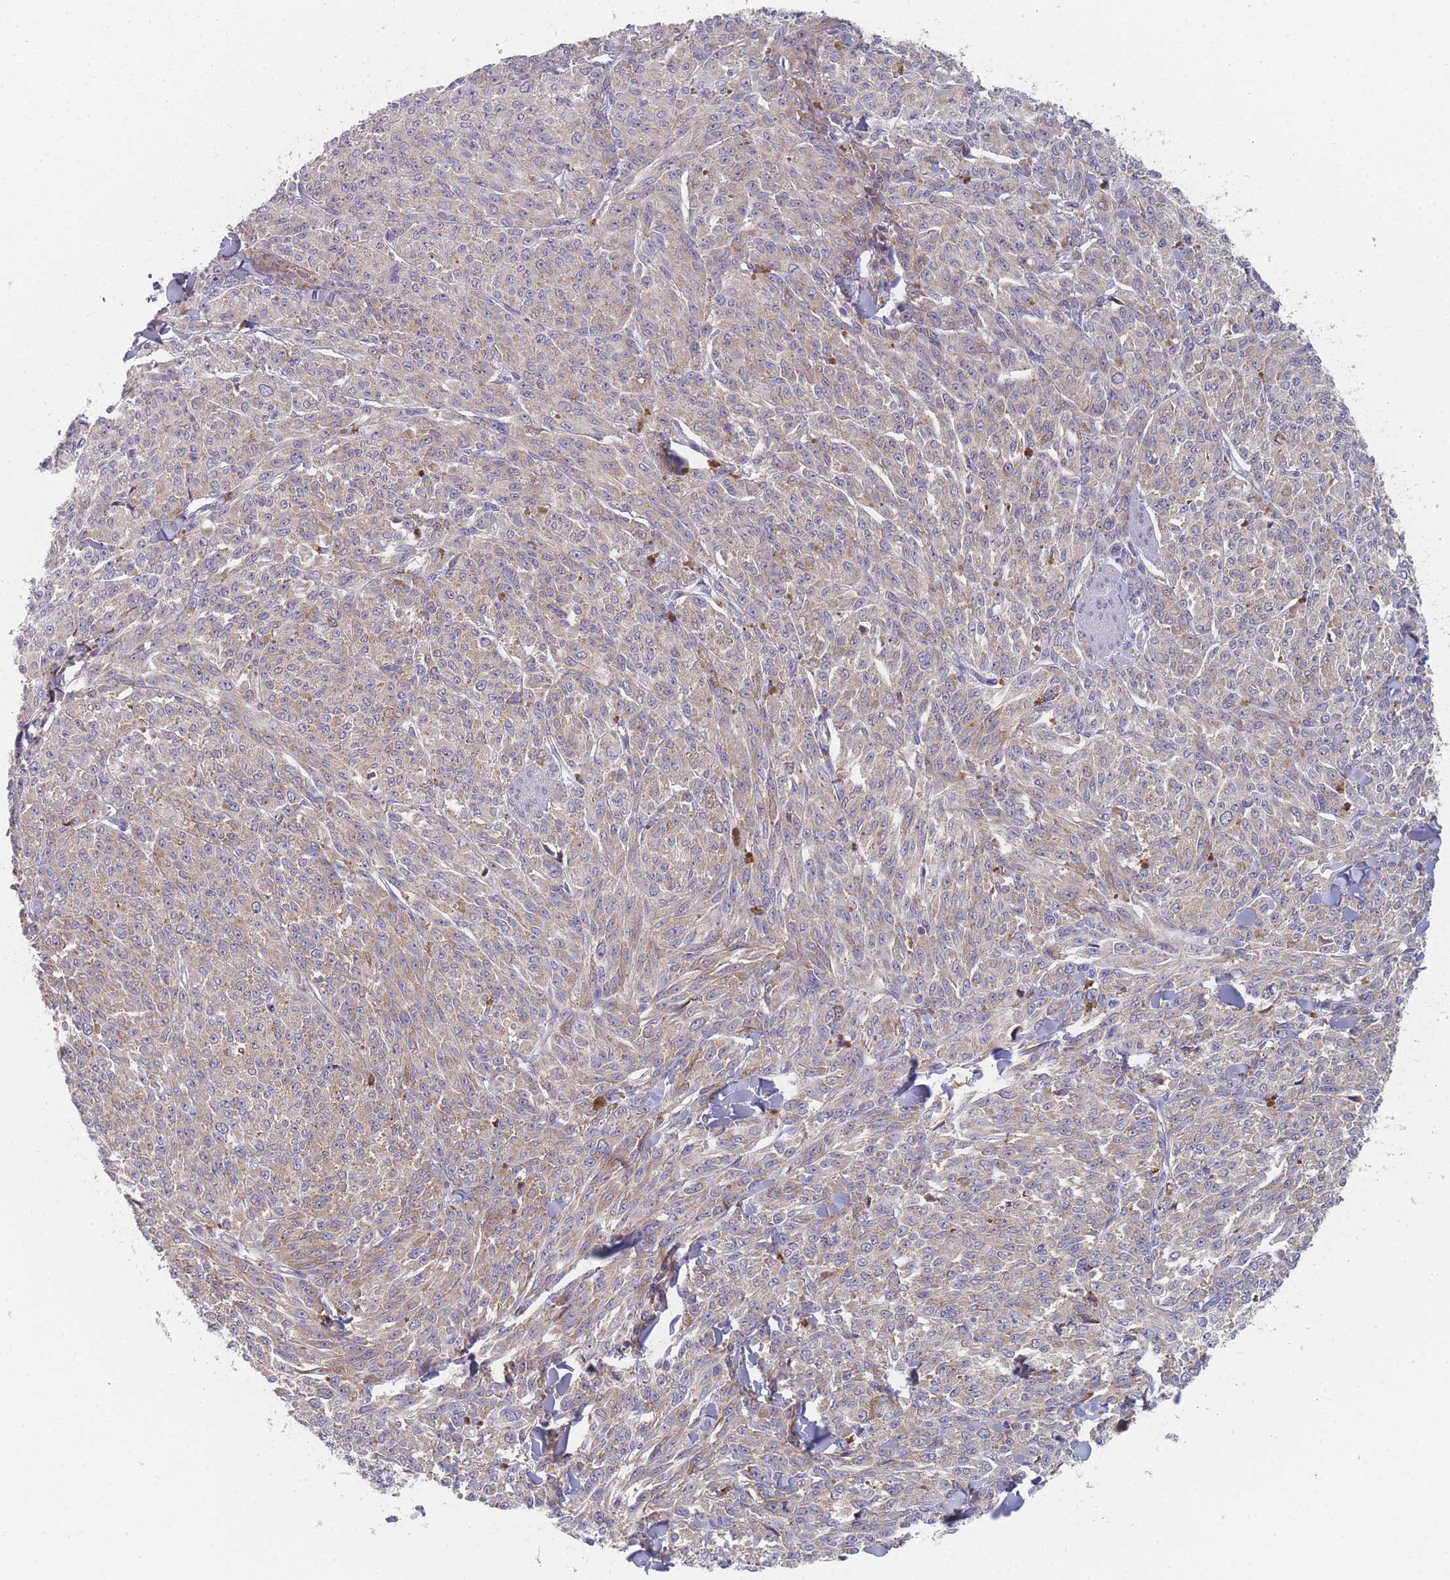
{"staining": {"intensity": "weak", "quantity": "<25%", "location": "cytoplasmic/membranous"}, "tissue": "melanoma", "cell_type": "Tumor cells", "image_type": "cancer", "snomed": [{"axis": "morphology", "description": "Malignant melanoma, NOS"}, {"axis": "topography", "description": "Skin"}], "caption": "Tumor cells are negative for brown protein staining in melanoma.", "gene": "CACNG5", "patient": {"sex": "female", "age": 52}}